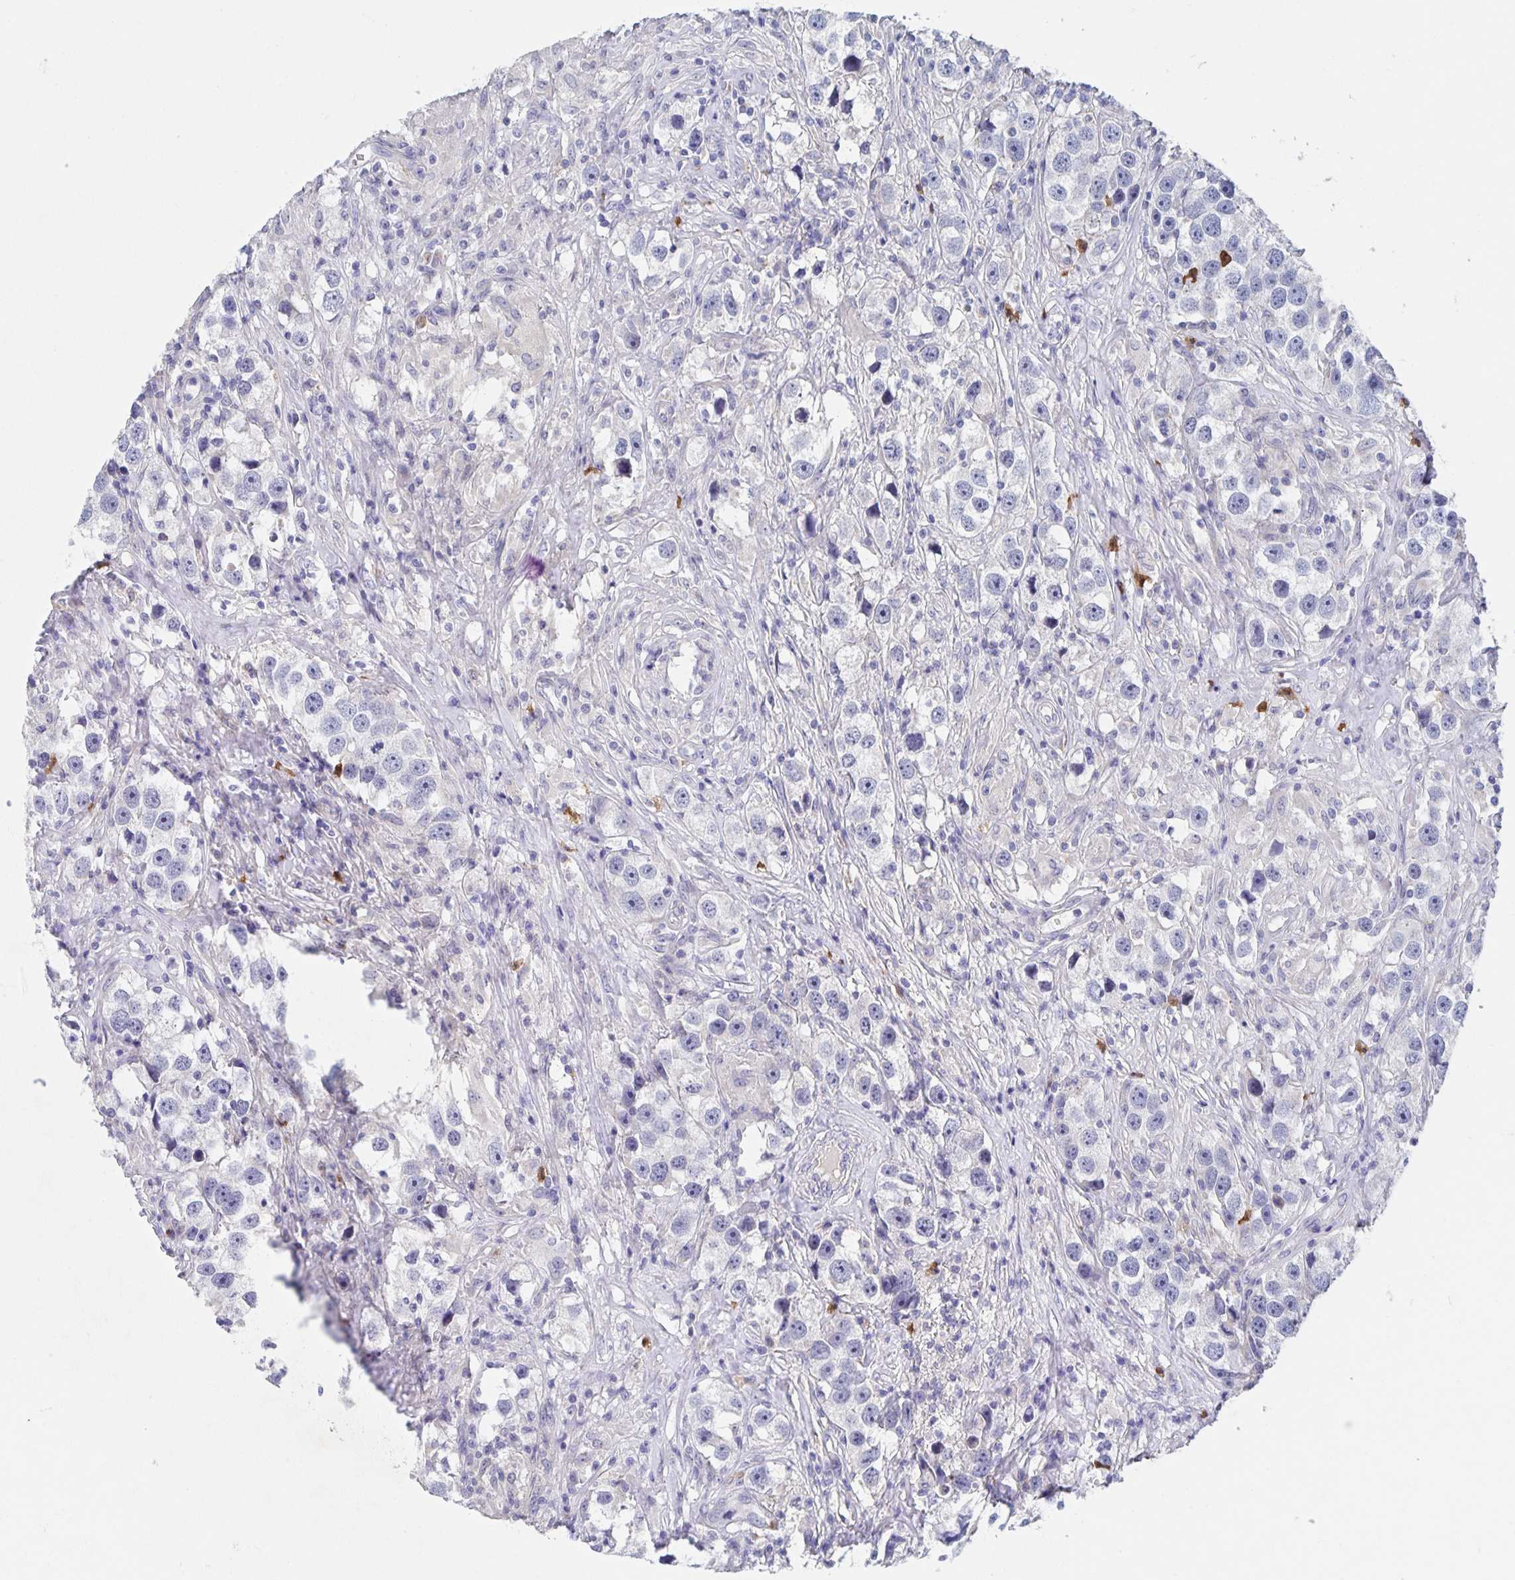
{"staining": {"intensity": "weak", "quantity": "<25%", "location": "cytoplasmic/membranous"}, "tissue": "testis cancer", "cell_type": "Tumor cells", "image_type": "cancer", "snomed": [{"axis": "morphology", "description": "Seminoma, NOS"}, {"axis": "topography", "description": "Testis"}], "caption": "Tumor cells show no significant protein positivity in seminoma (testis).", "gene": "CDC42BPG", "patient": {"sex": "male", "age": 49}}